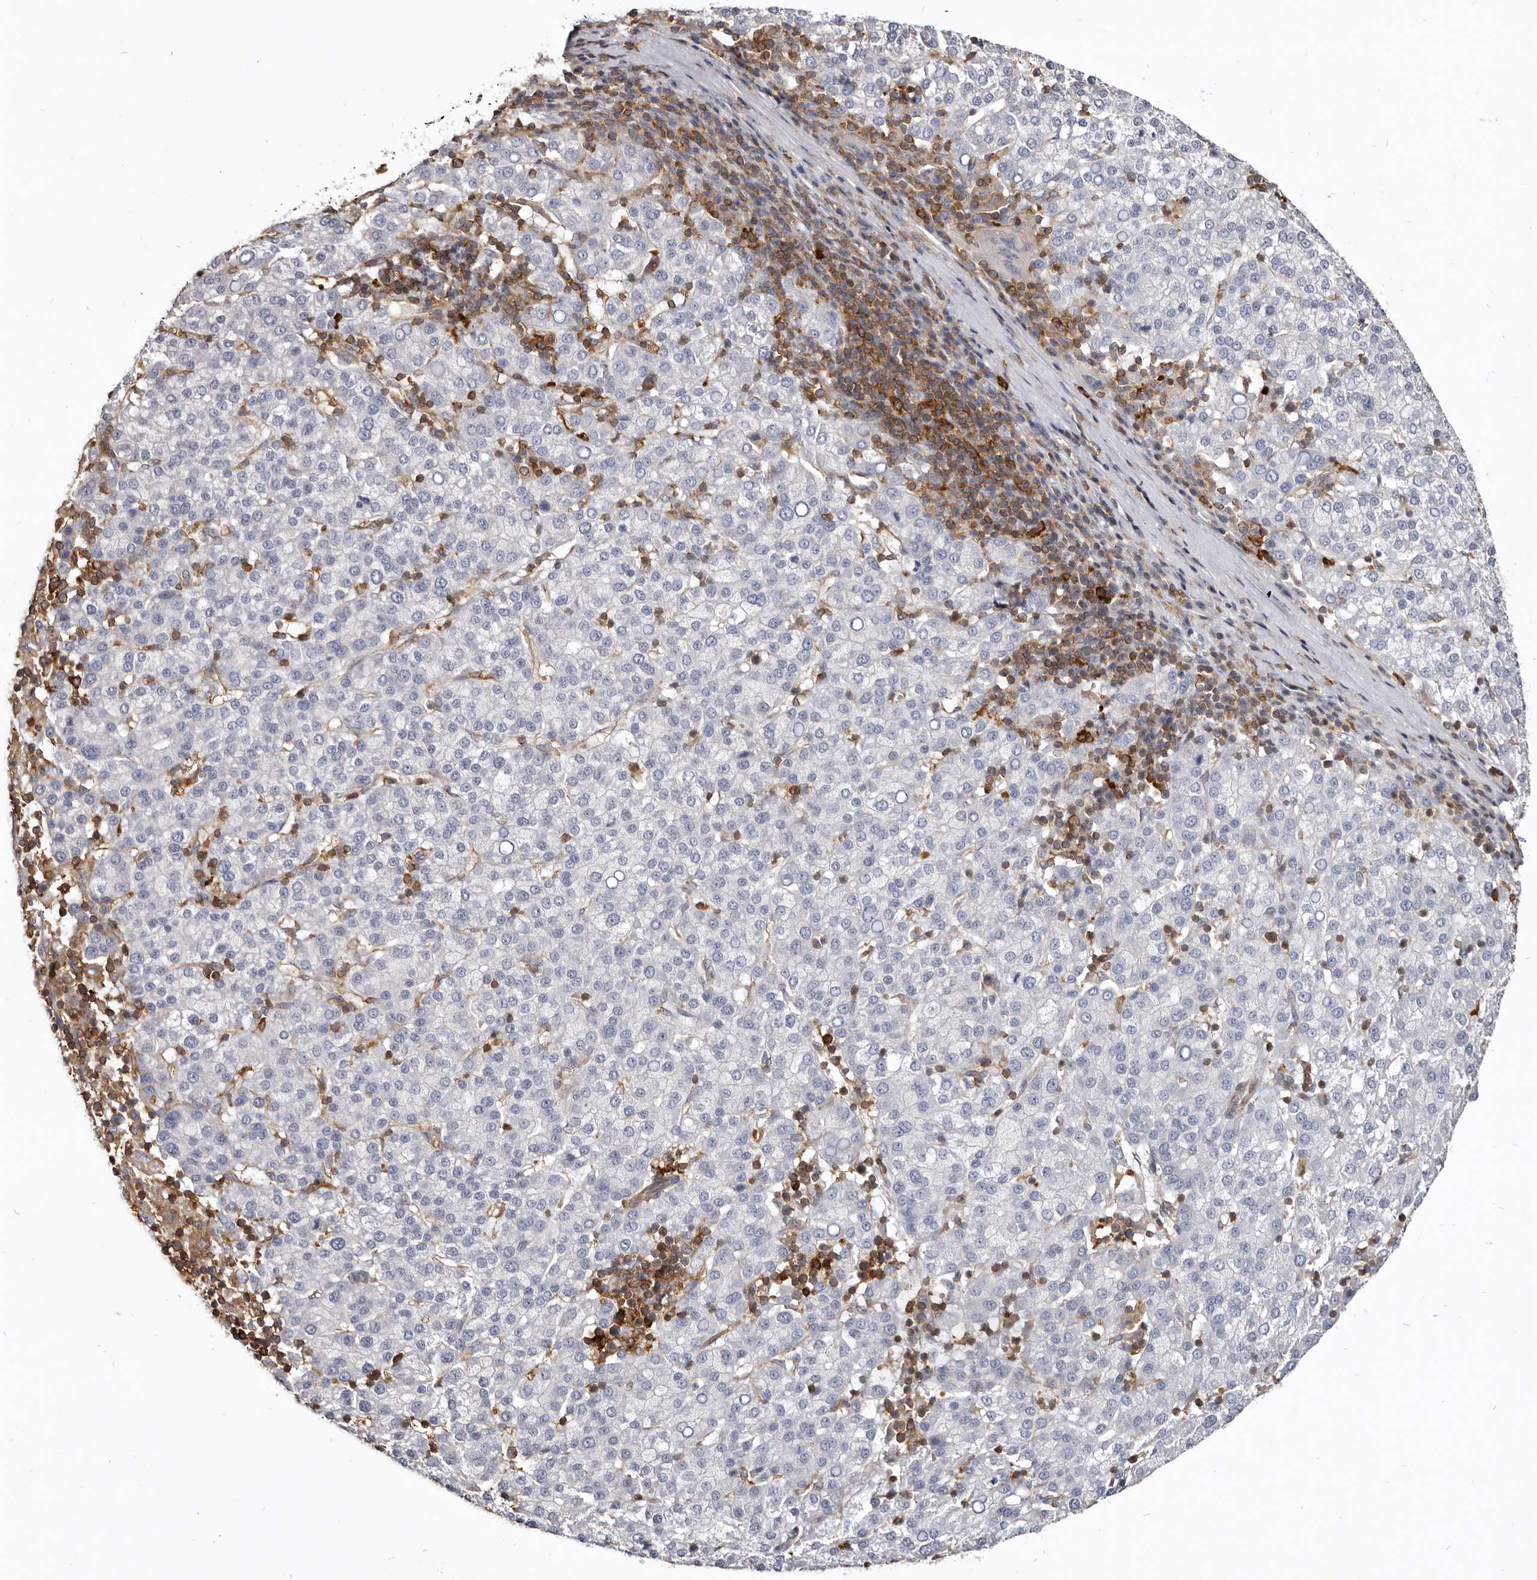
{"staining": {"intensity": "negative", "quantity": "none", "location": "none"}, "tissue": "liver cancer", "cell_type": "Tumor cells", "image_type": "cancer", "snomed": [{"axis": "morphology", "description": "Carcinoma, Hepatocellular, NOS"}, {"axis": "topography", "description": "Liver"}], "caption": "Liver cancer (hepatocellular carcinoma) was stained to show a protein in brown. There is no significant expression in tumor cells. The staining was performed using DAB to visualize the protein expression in brown, while the nuclei were stained in blue with hematoxylin (Magnification: 20x).", "gene": "CBL", "patient": {"sex": "female", "age": 58}}